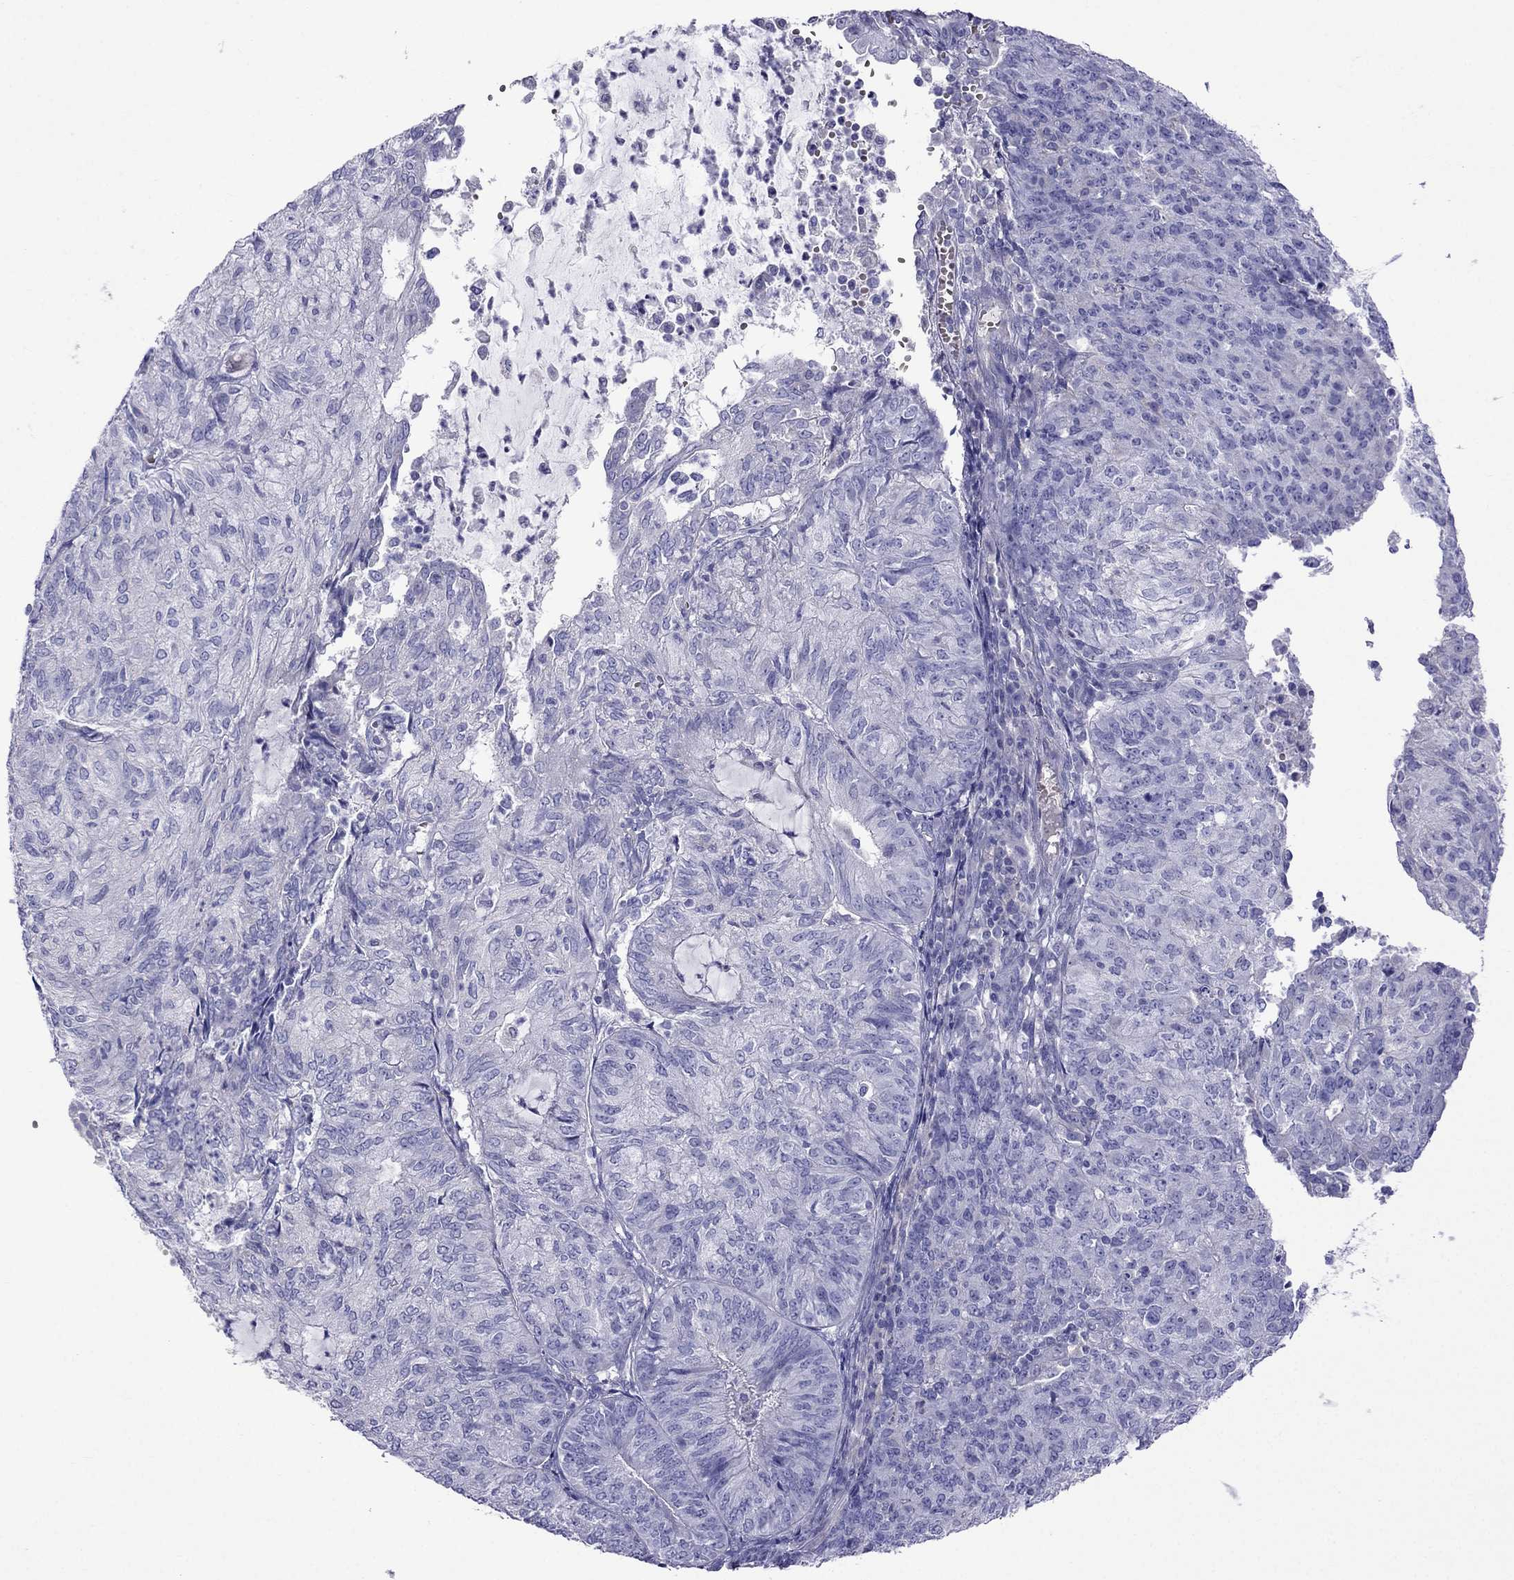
{"staining": {"intensity": "negative", "quantity": "none", "location": "none"}, "tissue": "endometrial cancer", "cell_type": "Tumor cells", "image_type": "cancer", "snomed": [{"axis": "morphology", "description": "Adenocarcinoma, NOS"}, {"axis": "topography", "description": "Endometrium"}], "caption": "Immunohistochemistry of endometrial adenocarcinoma displays no positivity in tumor cells.", "gene": "TDRD1", "patient": {"sex": "female", "age": 82}}